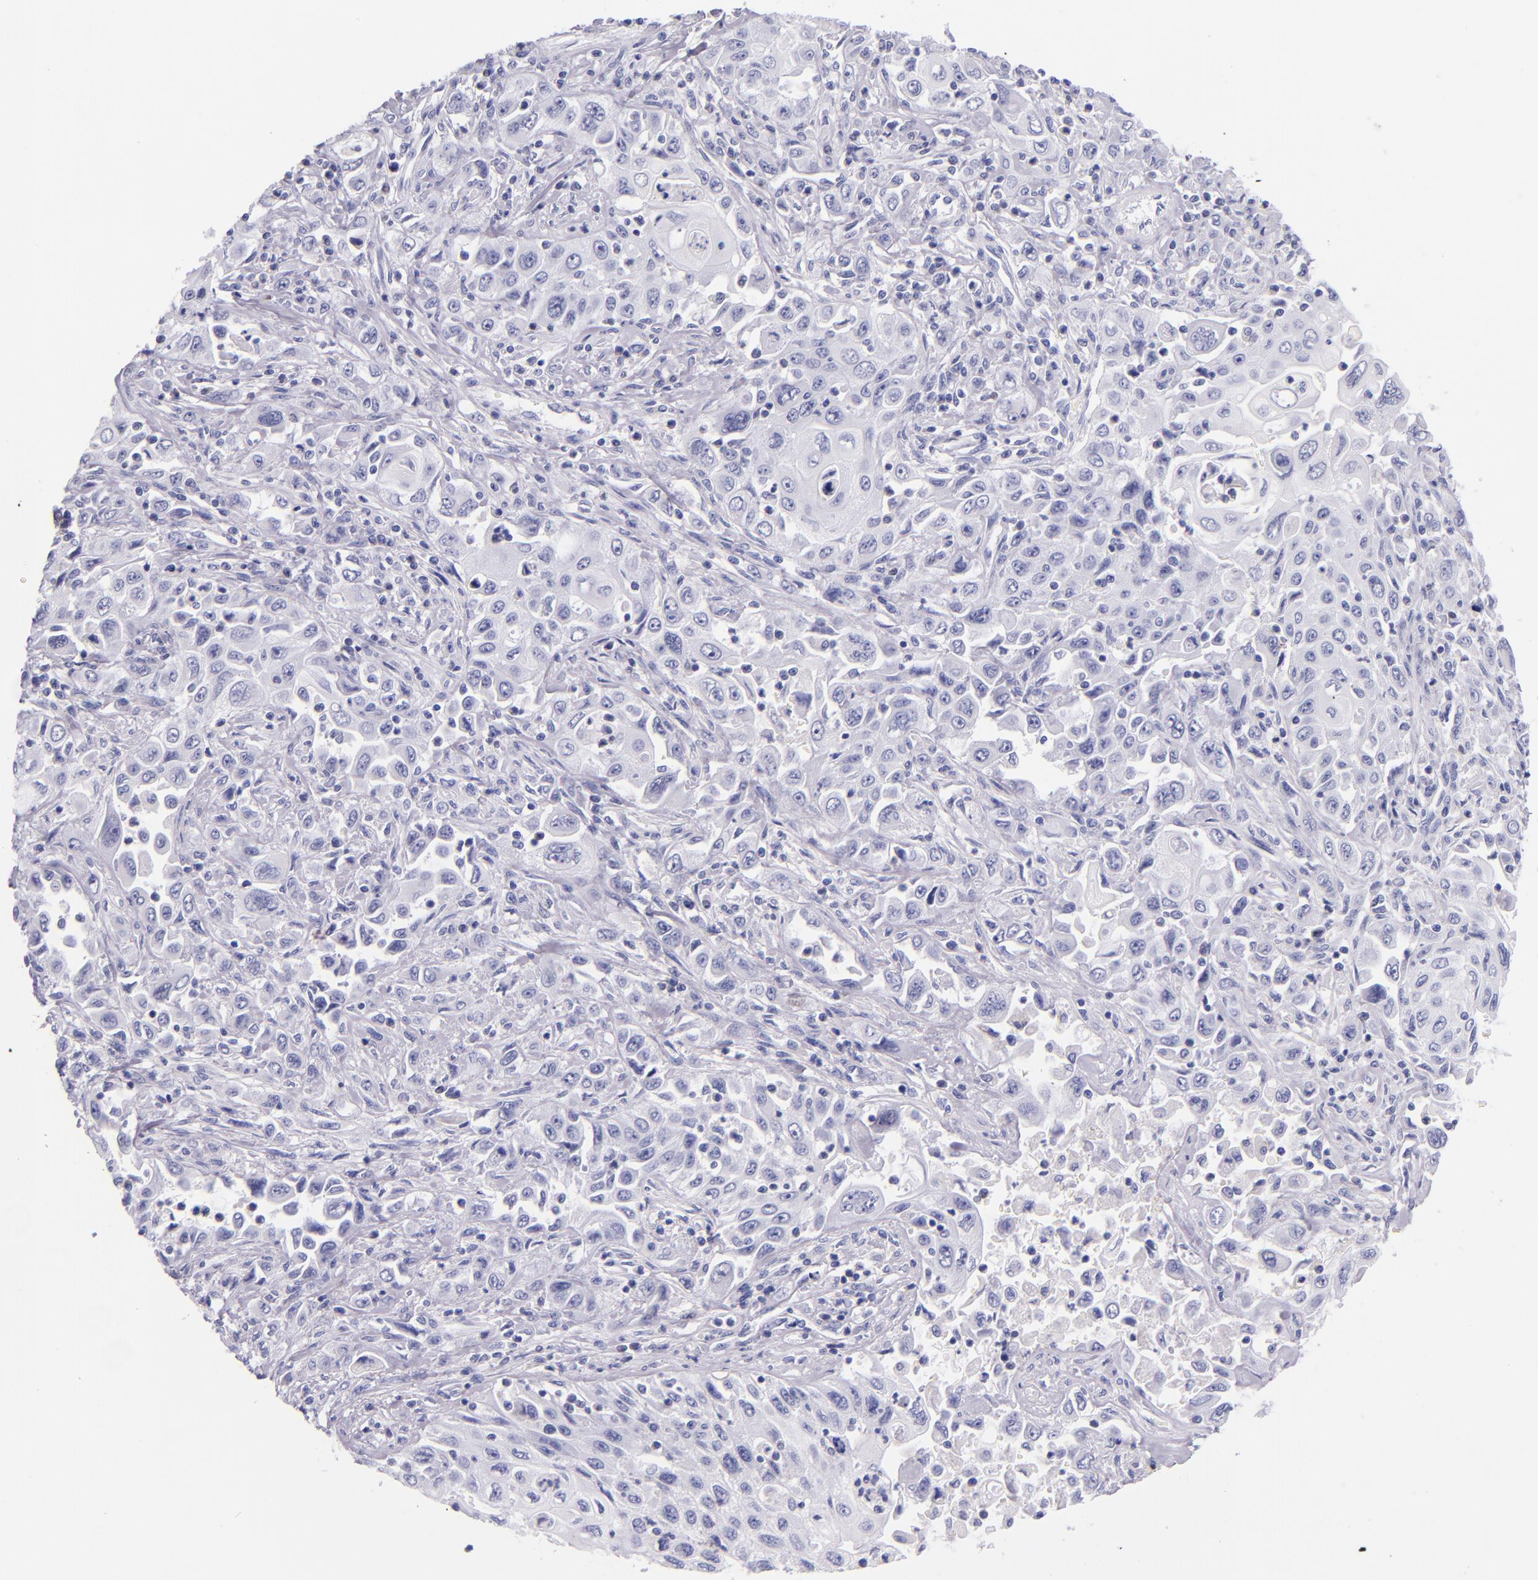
{"staining": {"intensity": "negative", "quantity": "none", "location": "none"}, "tissue": "pancreatic cancer", "cell_type": "Tumor cells", "image_type": "cancer", "snomed": [{"axis": "morphology", "description": "Adenocarcinoma, NOS"}, {"axis": "topography", "description": "Pancreas"}], "caption": "Immunohistochemistry photomicrograph of human pancreatic cancer (adenocarcinoma) stained for a protein (brown), which reveals no positivity in tumor cells.", "gene": "IRF4", "patient": {"sex": "male", "age": 70}}